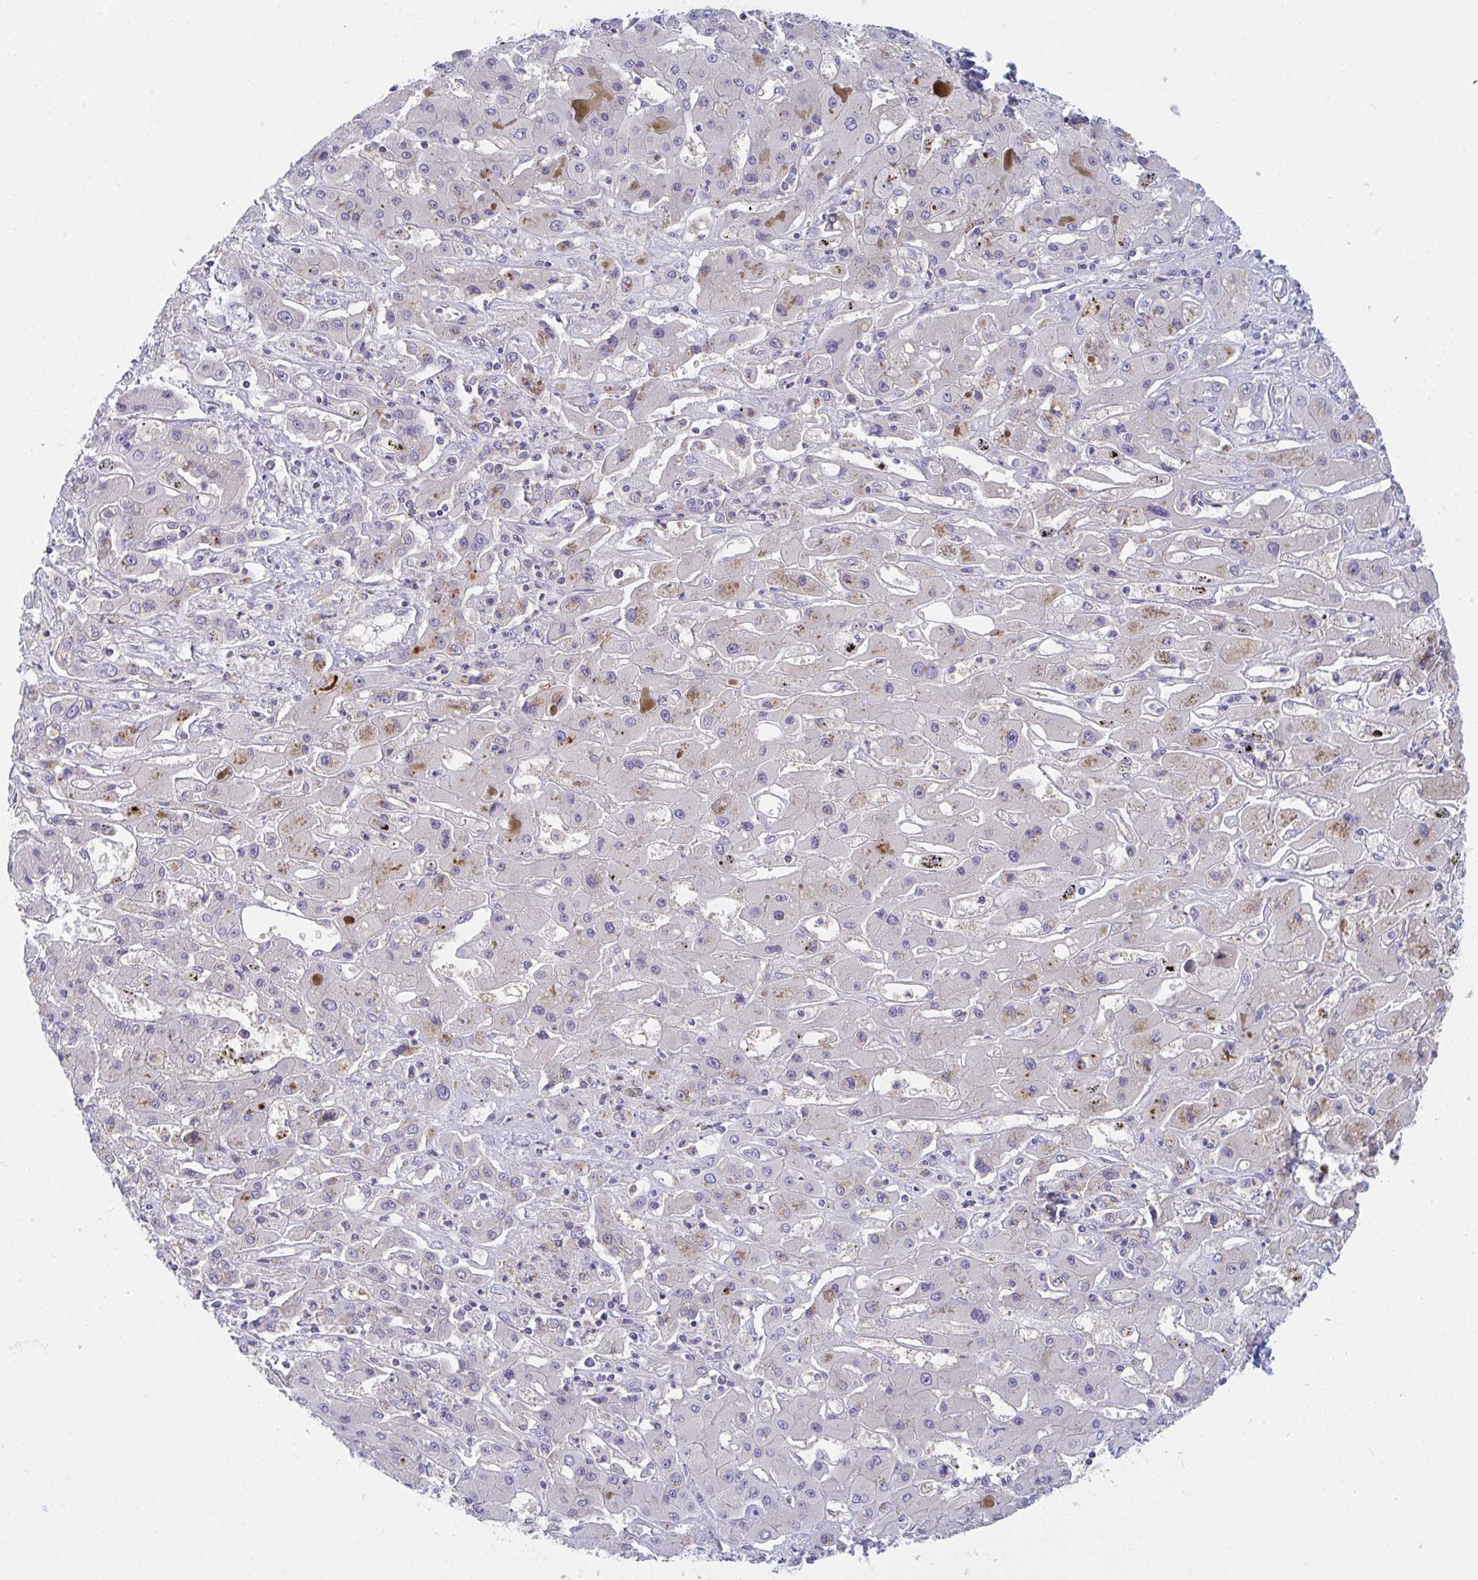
{"staining": {"intensity": "weak", "quantity": "<25%", "location": "nuclear"}, "tissue": "liver cancer", "cell_type": "Tumor cells", "image_type": "cancer", "snomed": [{"axis": "morphology", "description": "Cholangiocarcinoma"}, {"axis": "topography", "description": "Liver"}], "caption": "Immunohistochemistry micrograph of human liver cholangiocarcinoma stained for a protein (brown), which displays no positivity in tumor cells.", "gene": "P2RX3", "patient": {"sex": "male", "age": 67}}